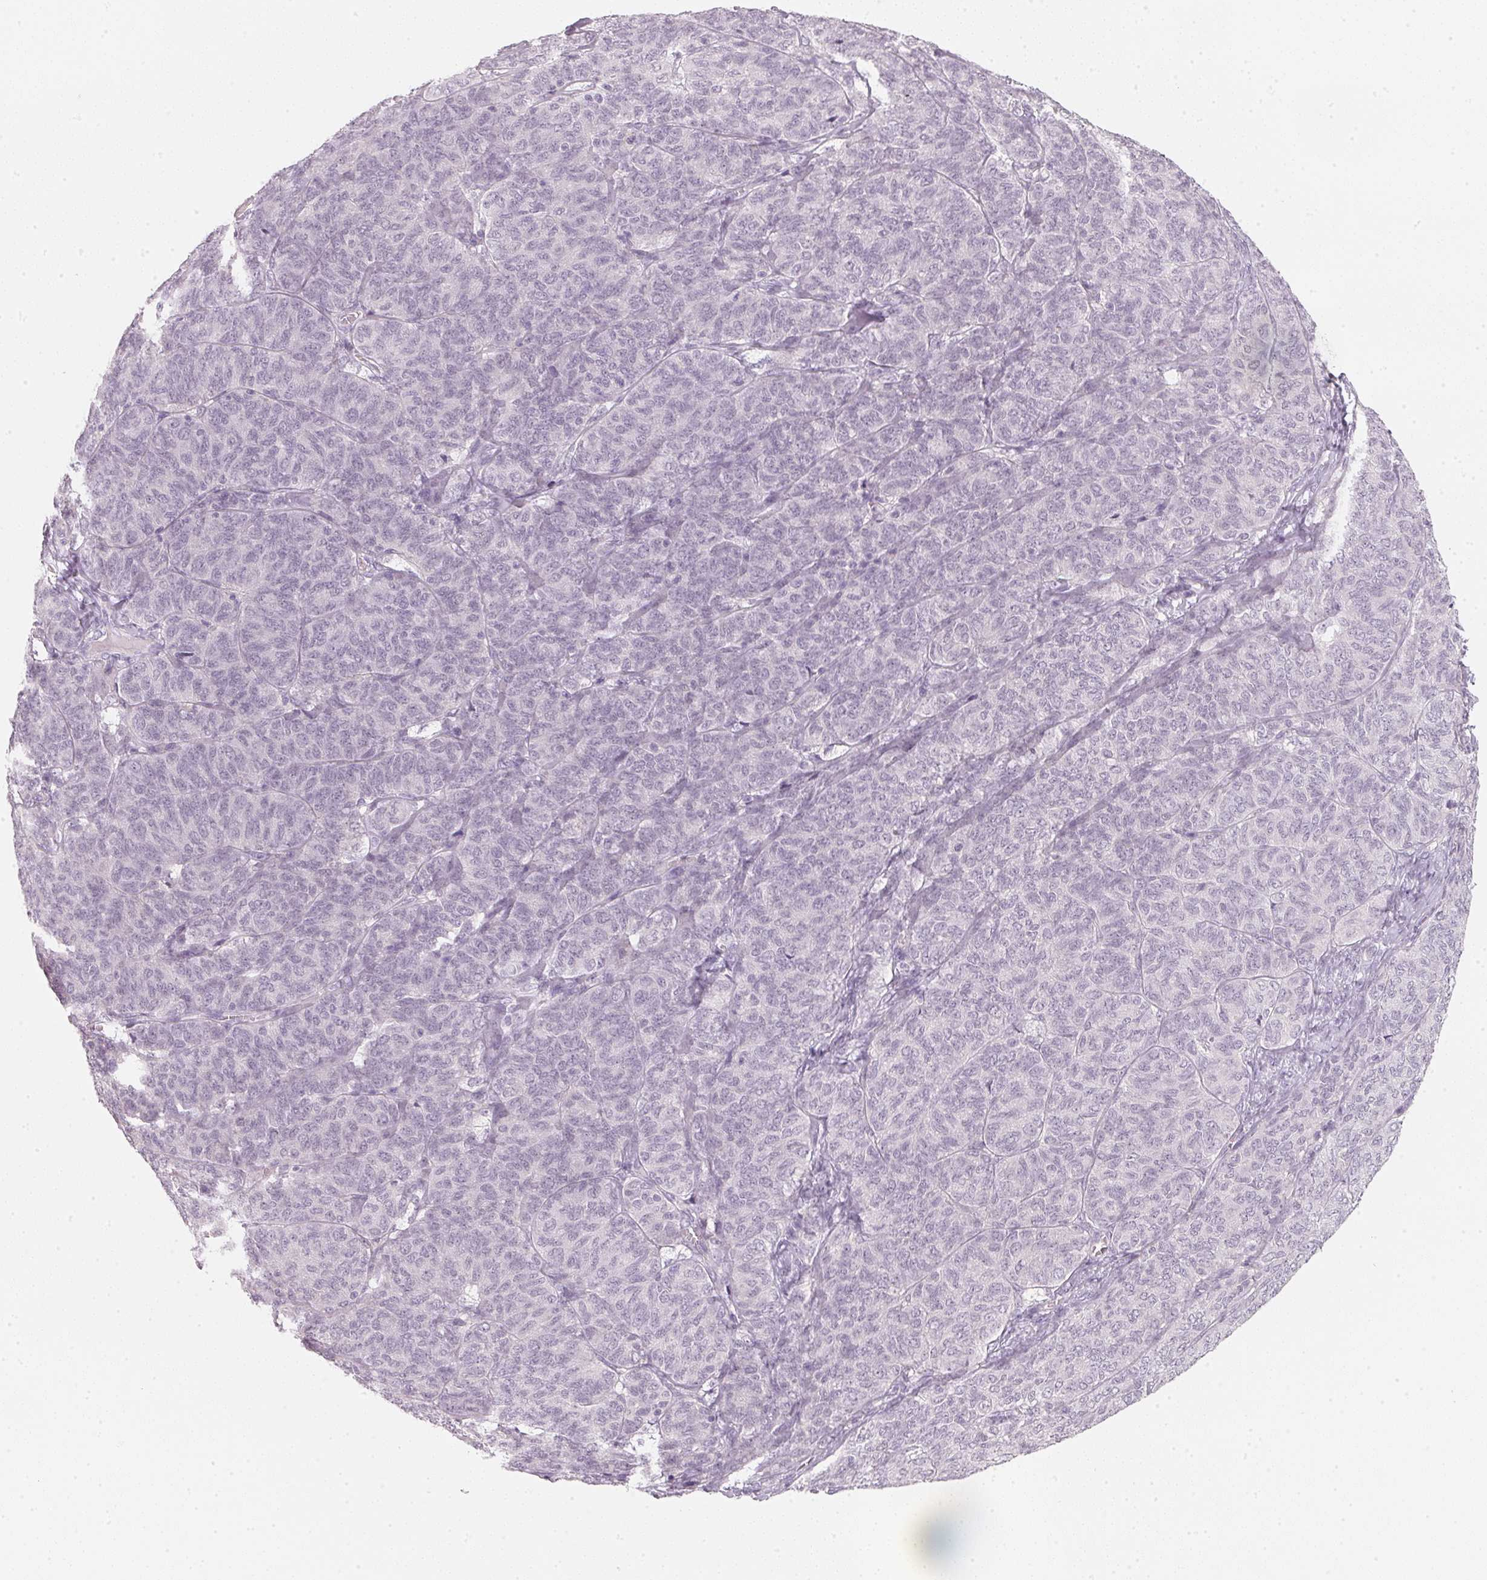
{"staining": {"intensity": "negative", "quantity": "none", "location": "none"}, "tissue": "ovarian cancer", "cell_type": "Tumor cells", "image_type": "cancer", "snomed": [{"axis": "morphology", "description": "Carcinoma, endometroid"}, {"axis": "topography", "description": "Ovary"}], "caption": "Tumor cells are negative for brown protein staining in endometroid carcinoma (ovarian). (Stains: DAB (3,3'-diaminobenzidine) IHC with hematoxylin counter stain, Microscopy: brightfield microscopy at high magnification).", "gene": "CFAP276", "patient": {"sex": "female", "age": 80}}